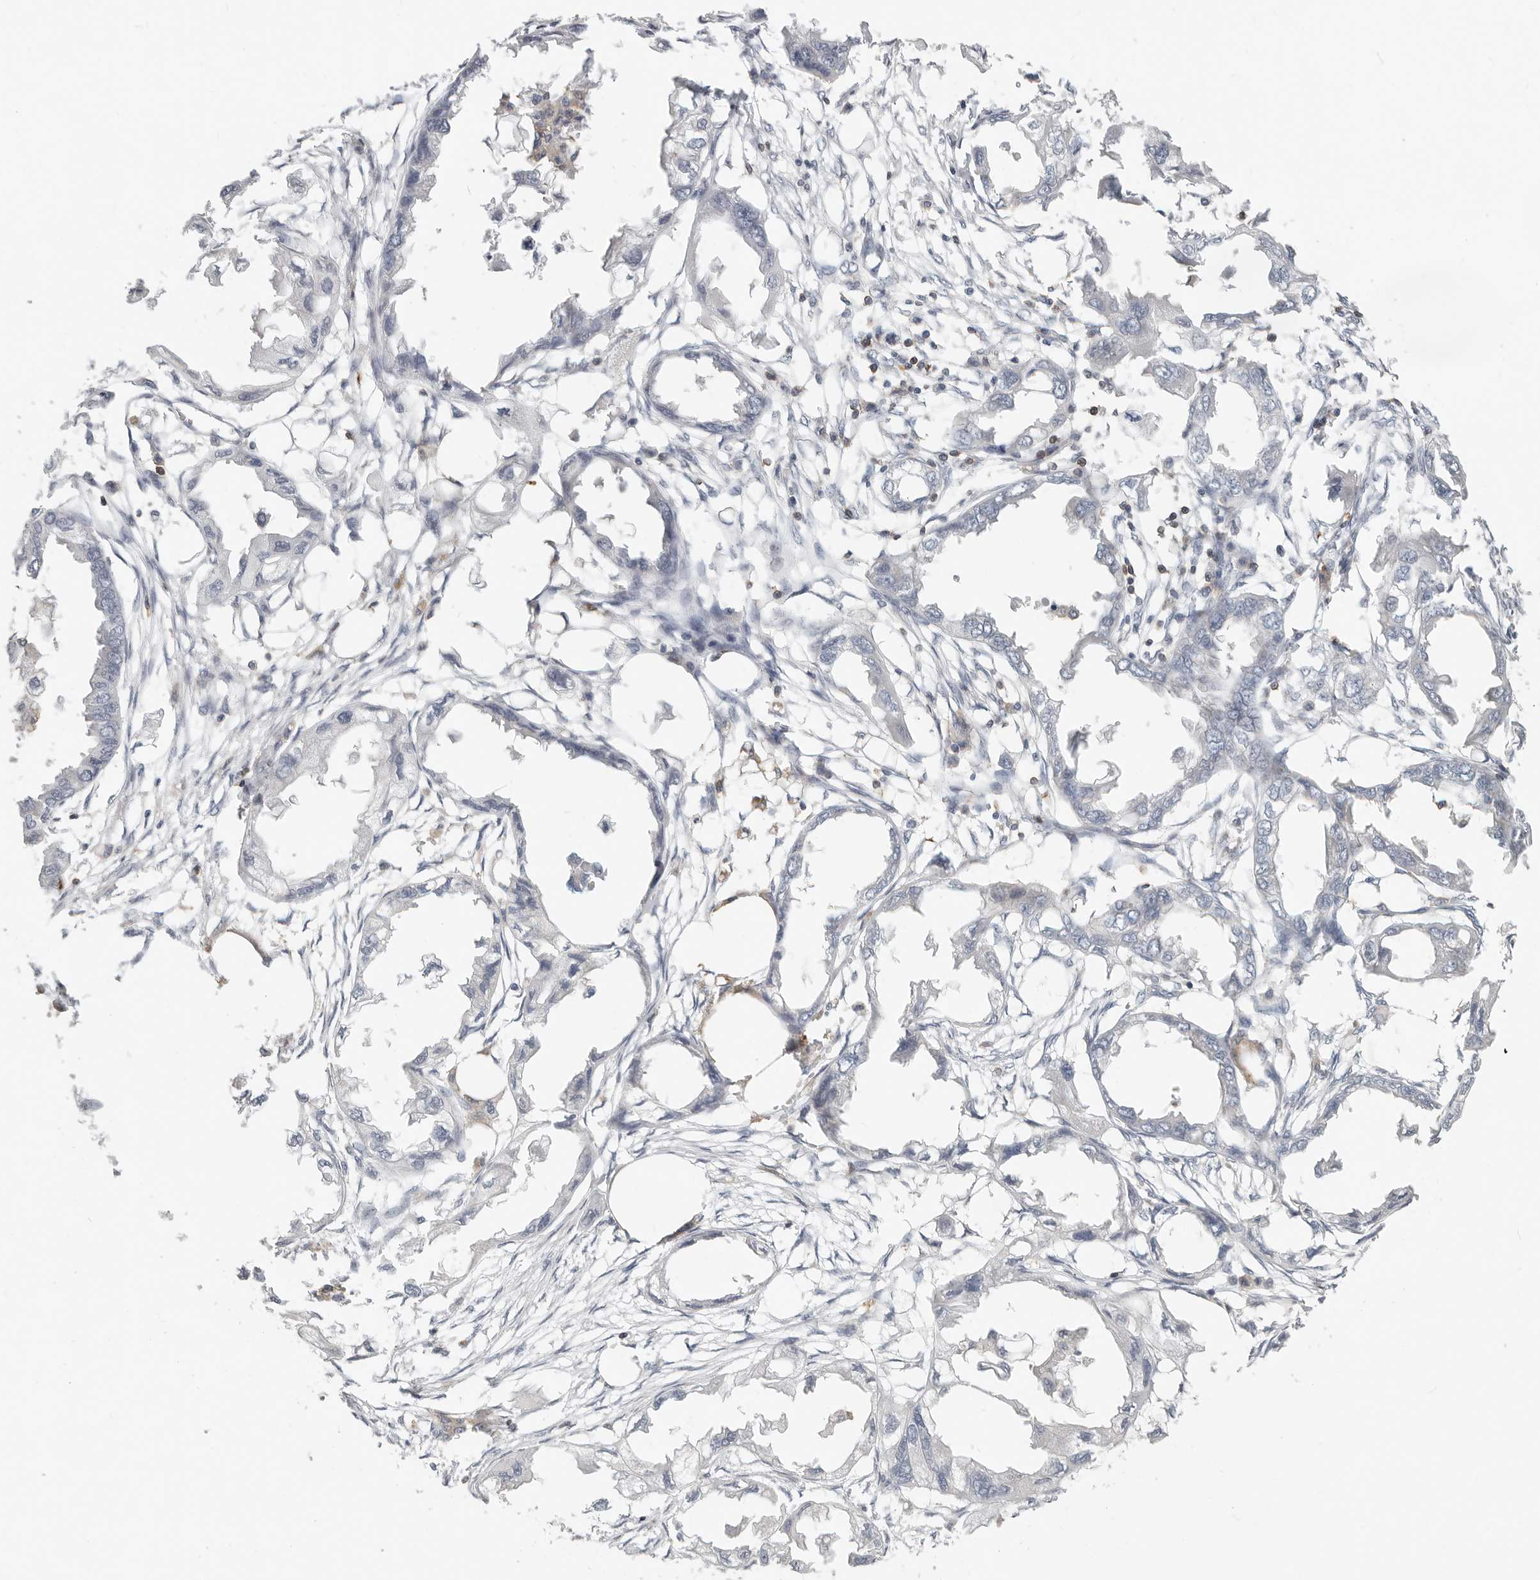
{"staining": {"intensity": "negative", "quantity": "none", "location": "none"}, "tissue": "endometrial cancer", "cell_type": "Tumor cells", "image_type": "cancer", "snomed": [{"axis": "morphology", "description": "Adenocarcinoma, NOS"}, {"axis": "morphology", "description": "Adenocarcinoma, metastatic, NOS"}, {"axis": "topography", "description": "Adipose tissue"}, {"axis": "topography", "description": "Endometrium"}], "caption": "DAB immunohistochemical staining of human endometrial metastatic adenocarcinoma demonstrates no significant staining in tumor cells. (DAB immunohistochemistry (IHC), high magnification).", "gene": "TMEM63B", "patient": {"sex": "female", "age": 67}}